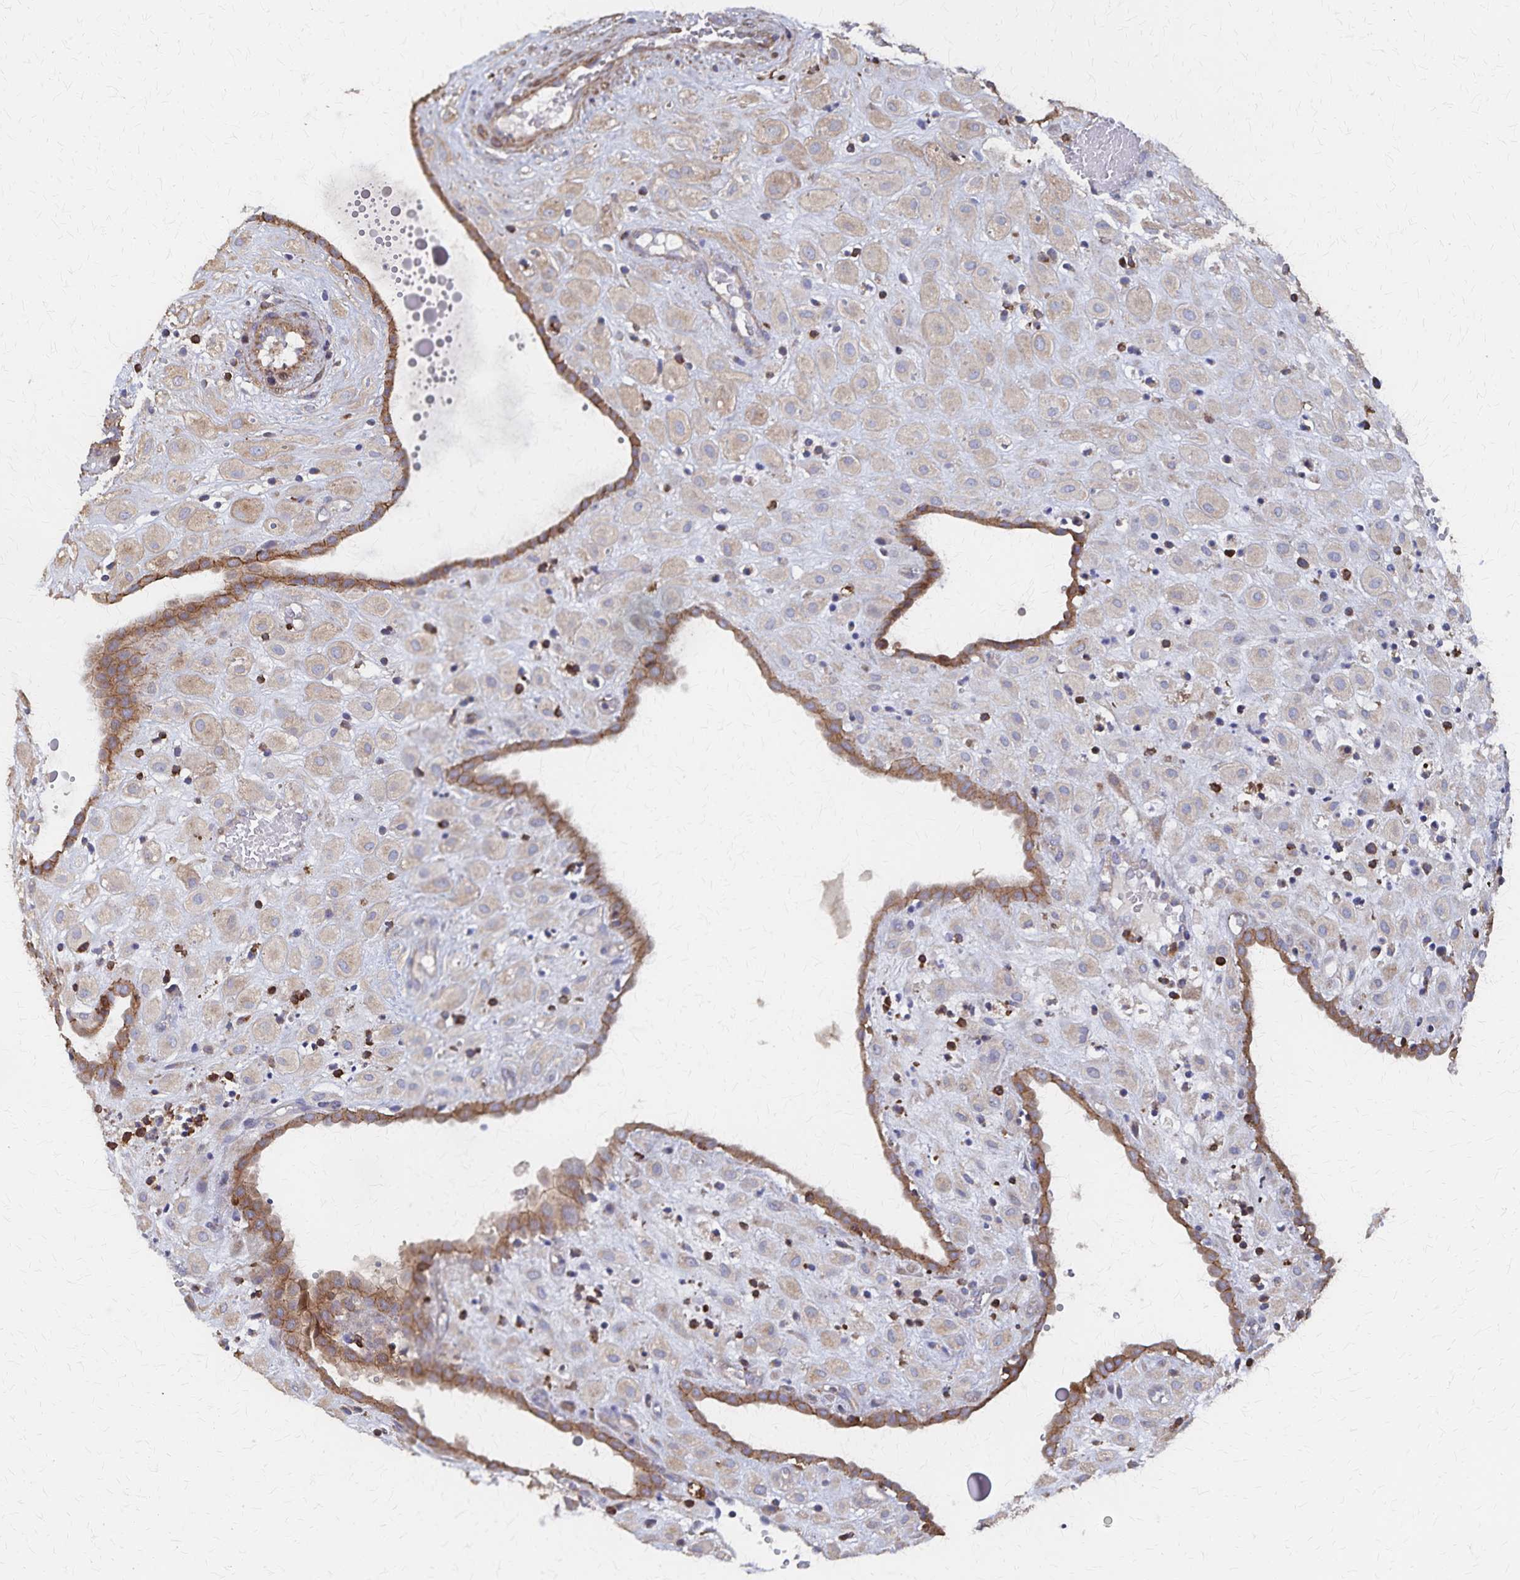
{"staining": {"intensity": "weak", "quantity": ">75%", "location": "cytoplasmic/membranous"}, "tissue": "placenta", "cell_type": "Decidual cells", "image_type": "normal", "snomed": [{"axis": "morphology", "description": "Normal tissue, NOS"}, {"axis": "topography", "description": "Placenta"}], "caption": "A brown stain shows weak cytoplasmic/membranous expression of a protein in decidual cells of normal human placenta. Immunohistochemistry (ihc) stains the protein in brown and the nuclei are stained blue.", "gene": "PGAP2", "patient": {"sex": "female", "age": 24}}